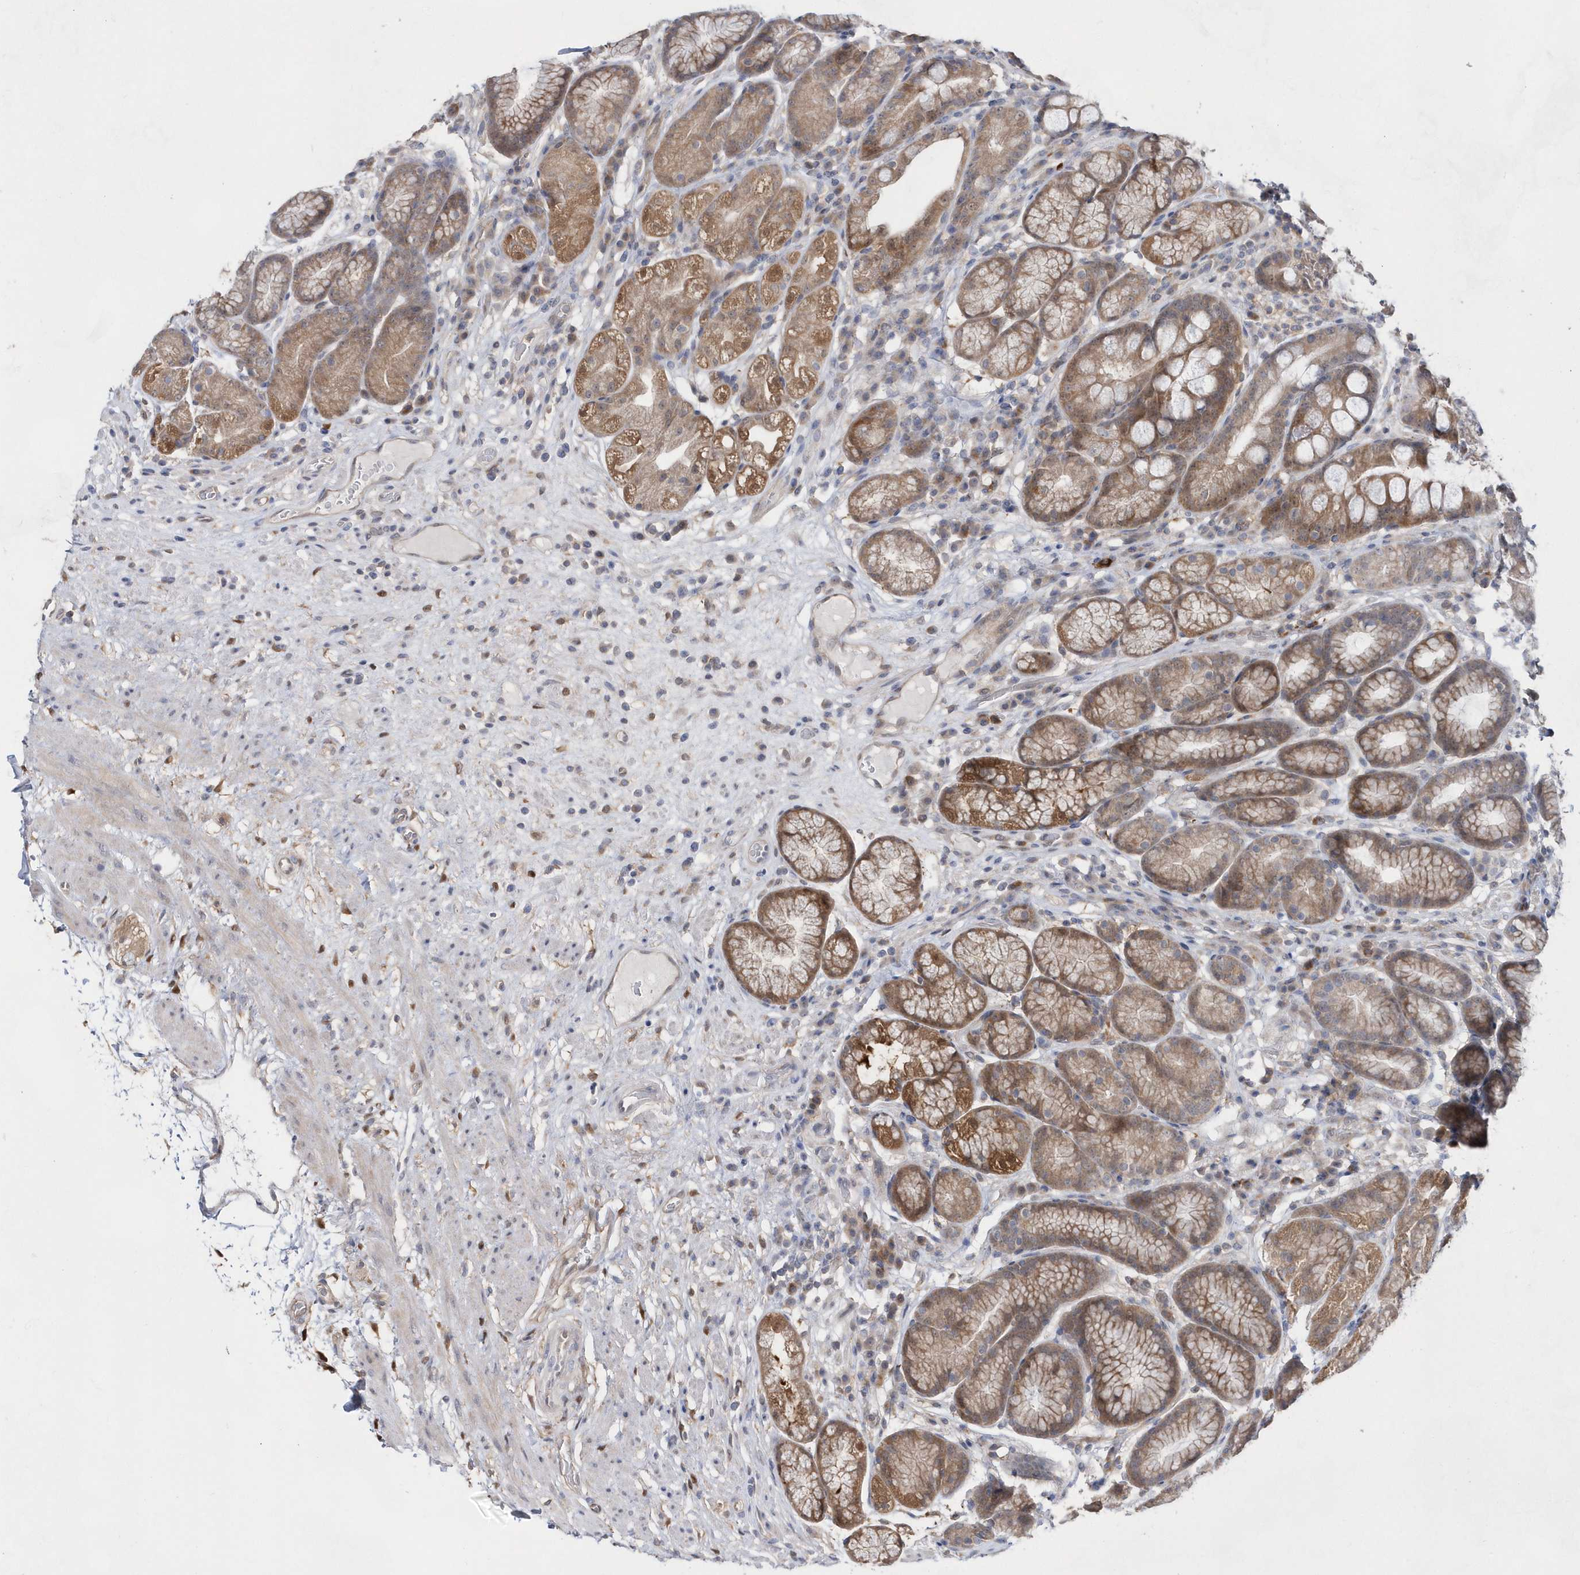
{"staining": {"intensity": "moderate", "quantity": "25%-75%", "location": "cytoplasmic/membranous"}, "tissue": "stomach", "cell_type": "Glandular cells", "image_type": "normal", "snomed": [{"axis": "morphology", "description": "Normal tissue, NOS"}, {"axis": "topography", "description": "Stomach"}], "caption": "There is medium levels of moderate cytoplasmic/membranous staining in glandular cells of unremarkable stomach, as demonstrated by immunohistochemical staining (brown color).", "gene": "BDH2", "patient": {"sex": "male", "age": 57}}